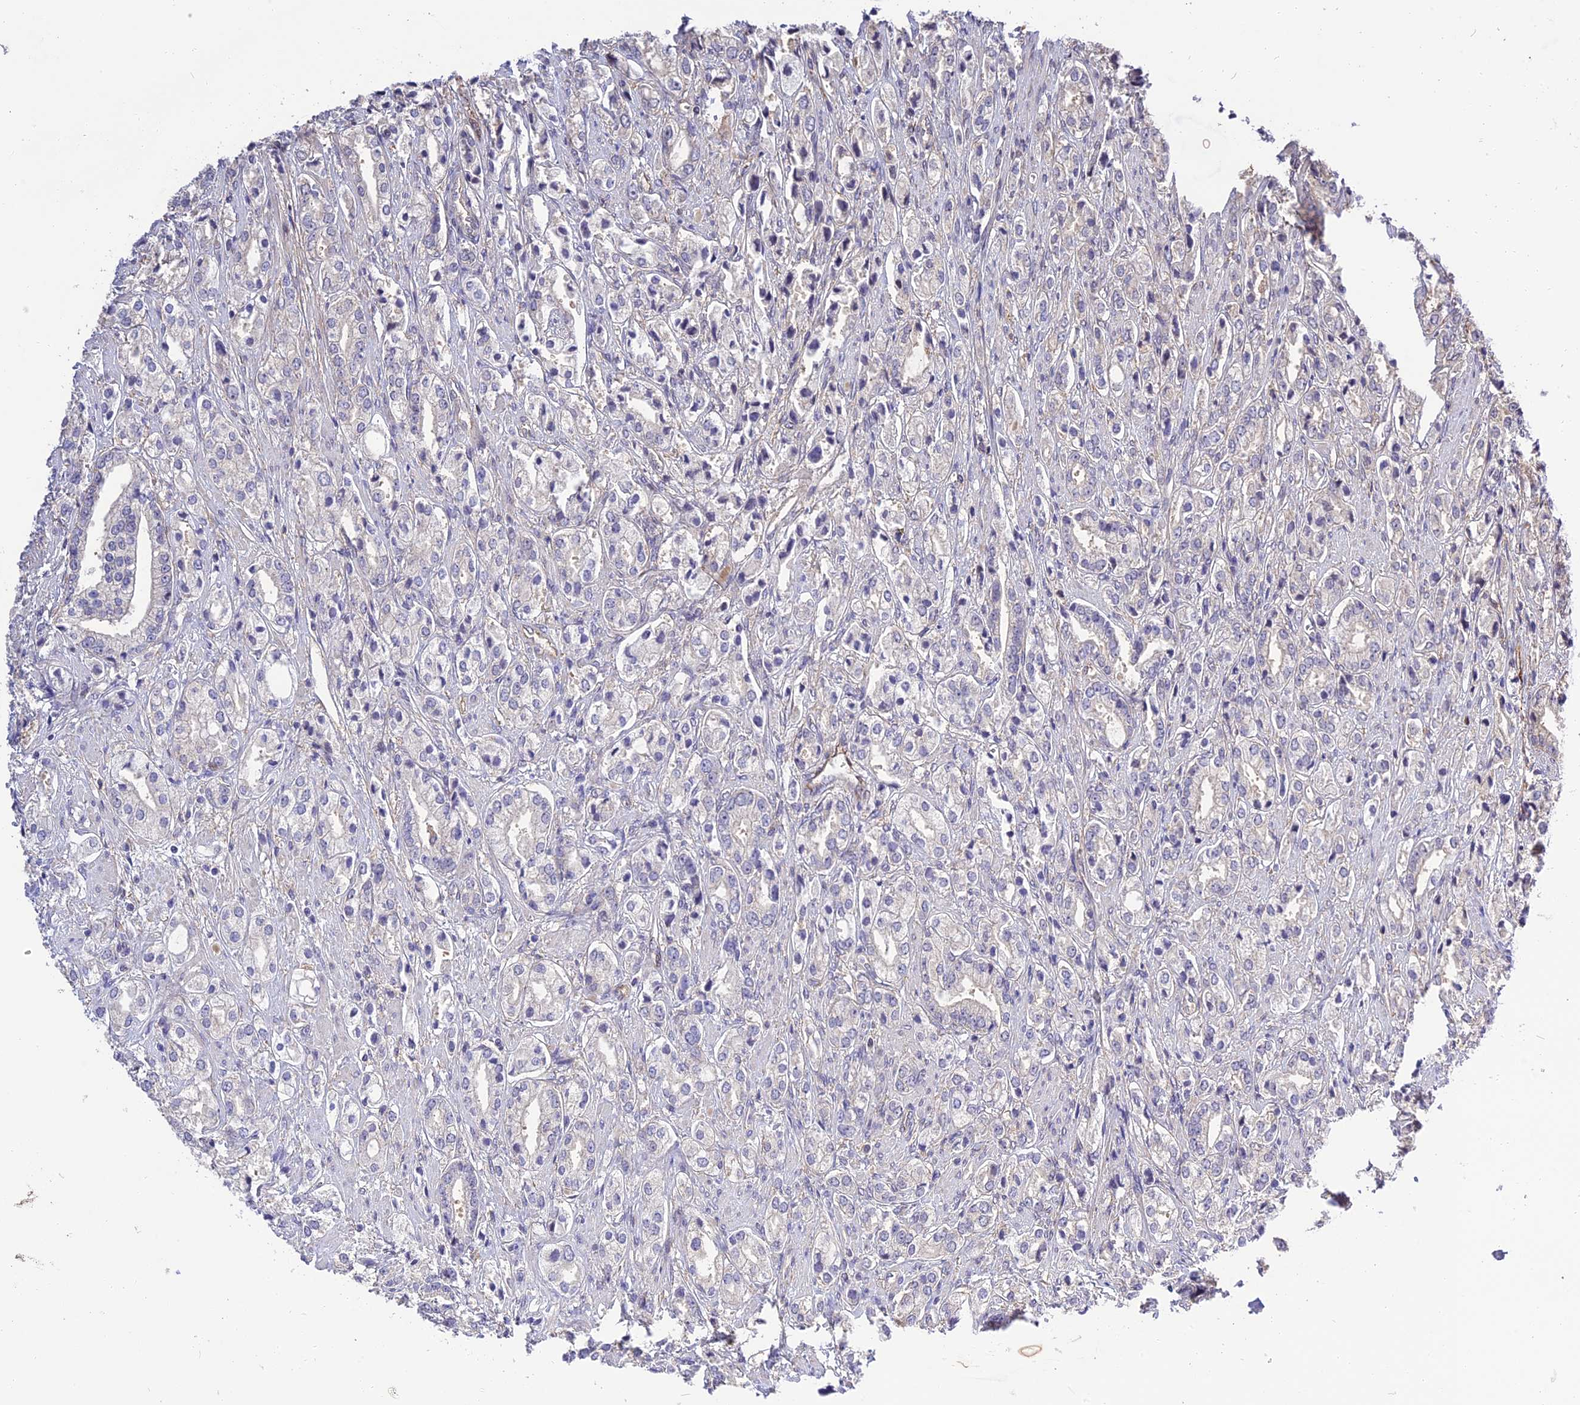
{"staining": {"intensity": "negative", "quantity": "none", "location": "none"}, "tissue": "prostate cancer", "cell_type": "Tumor cells", "image_type": "cancer", "snomed": [{"axis": "morphology", "description": "Adenocarcinoma, High grade"}, {"axis": "topography", "description": "Prostate"}], "caption": "This micrograph is of prostate high-grade adenocarcinoma stained with immunohistochemistry to label a protein in brown with the nuclei are counter-stained blue. There is no staining in tumor cells.", "gene": "MFSD2A", "patient": {"sex": "male", "age": 50}}